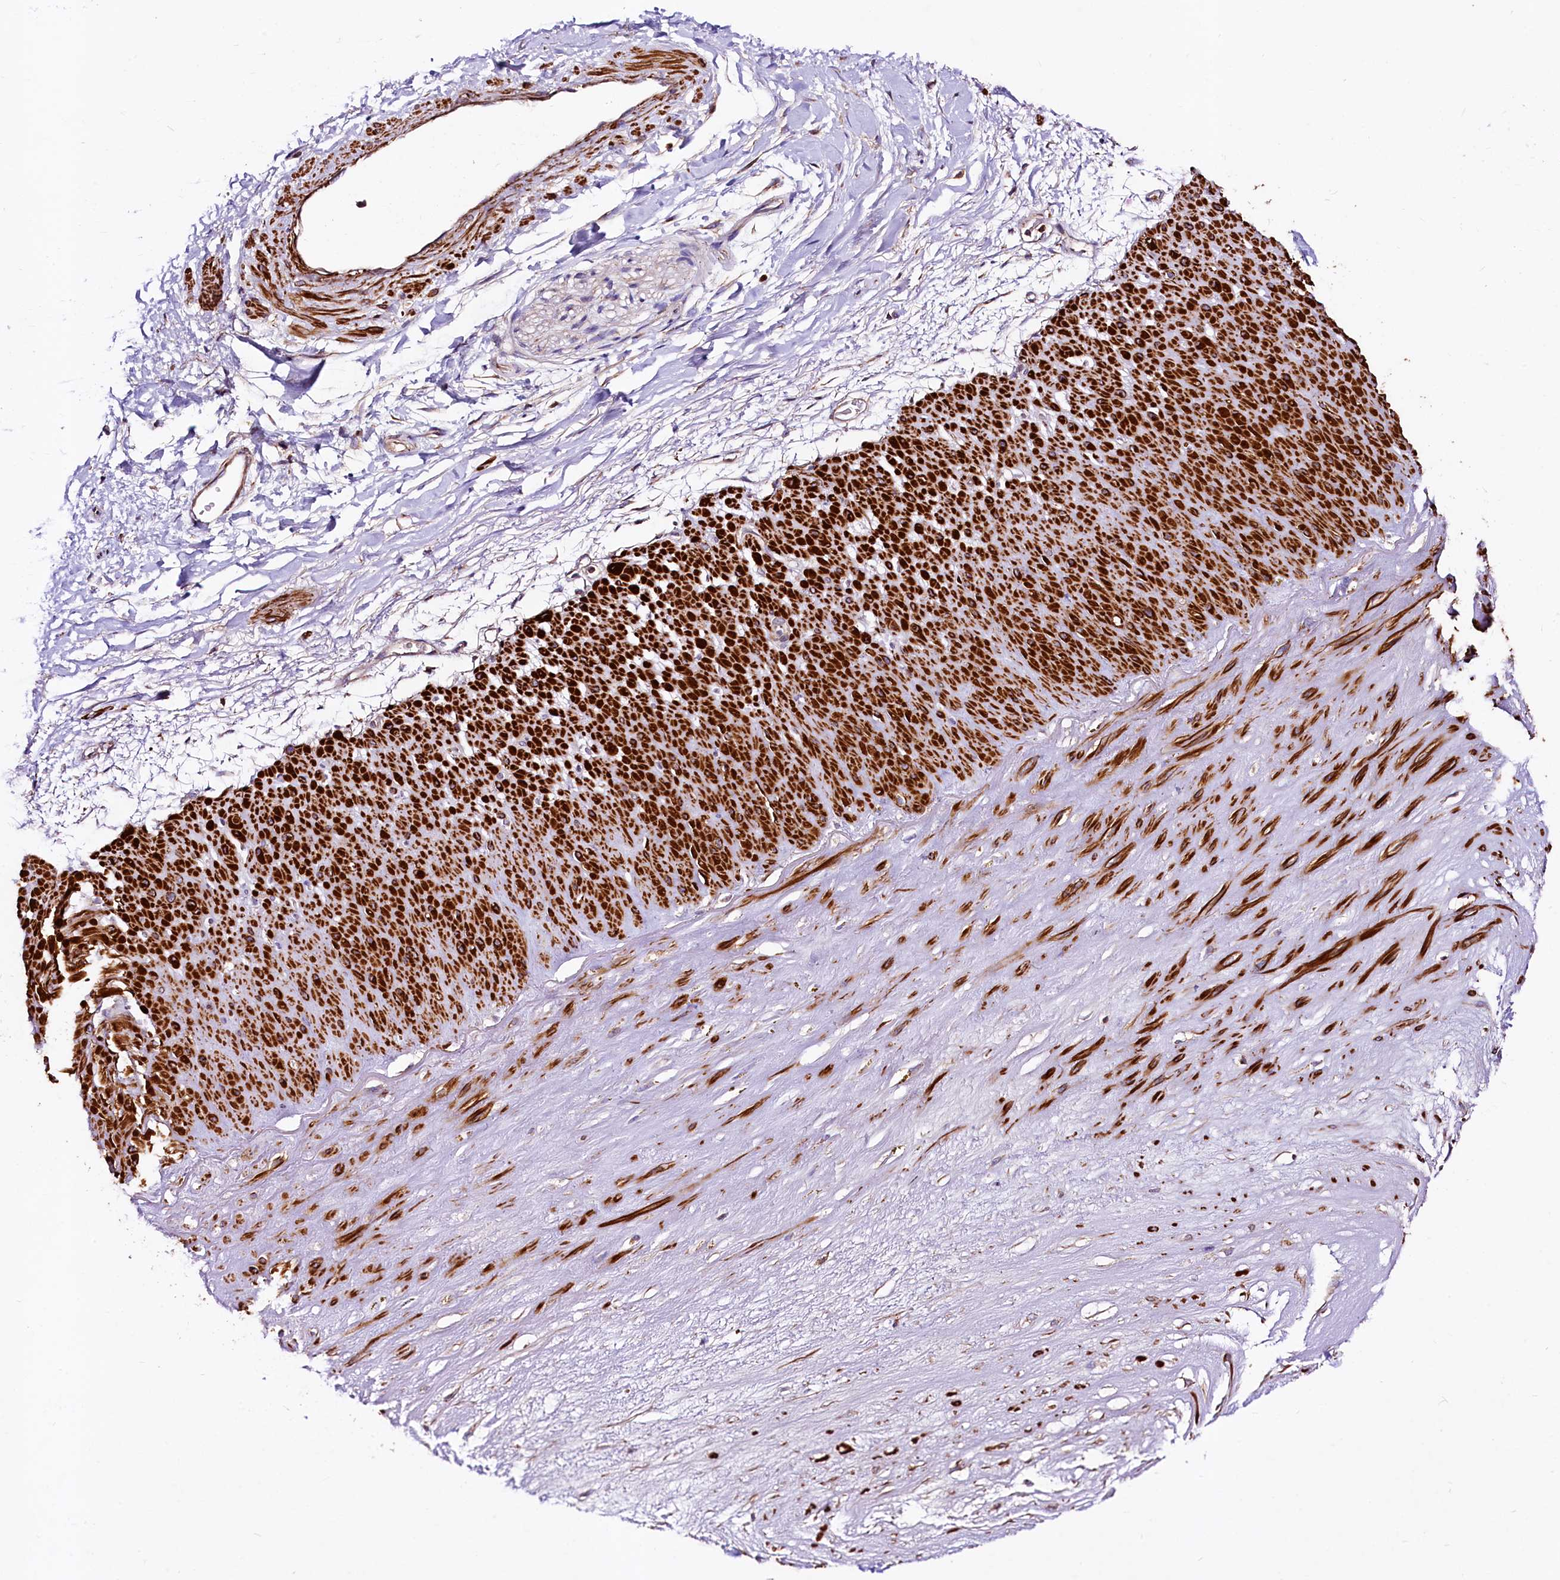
{"staining": {"intensity": "negative", "quantity": "none", "location": "none"}, "tissue": "adipose tissue", "cell_type": "Adipocytes", "image_type": "normal", "snomed": [{"axis": "morphology", "description": "Normal tissue, NOS"}, {"axis": "topography", "description": "Soft tissue"}], "caption": "DAB (3,3'-diaminobenzidine) immunohistochemical staining of benign human adipose tissue reveals no significant expression in adipocytes. The staining was performed using DAB to visualize the protein expression in brown, while the nuclei were stained in blue with hematoxylin (Magnification: 20x).", "gene": "CIAO3", "patient": {"sex": "male", "age": 72}}